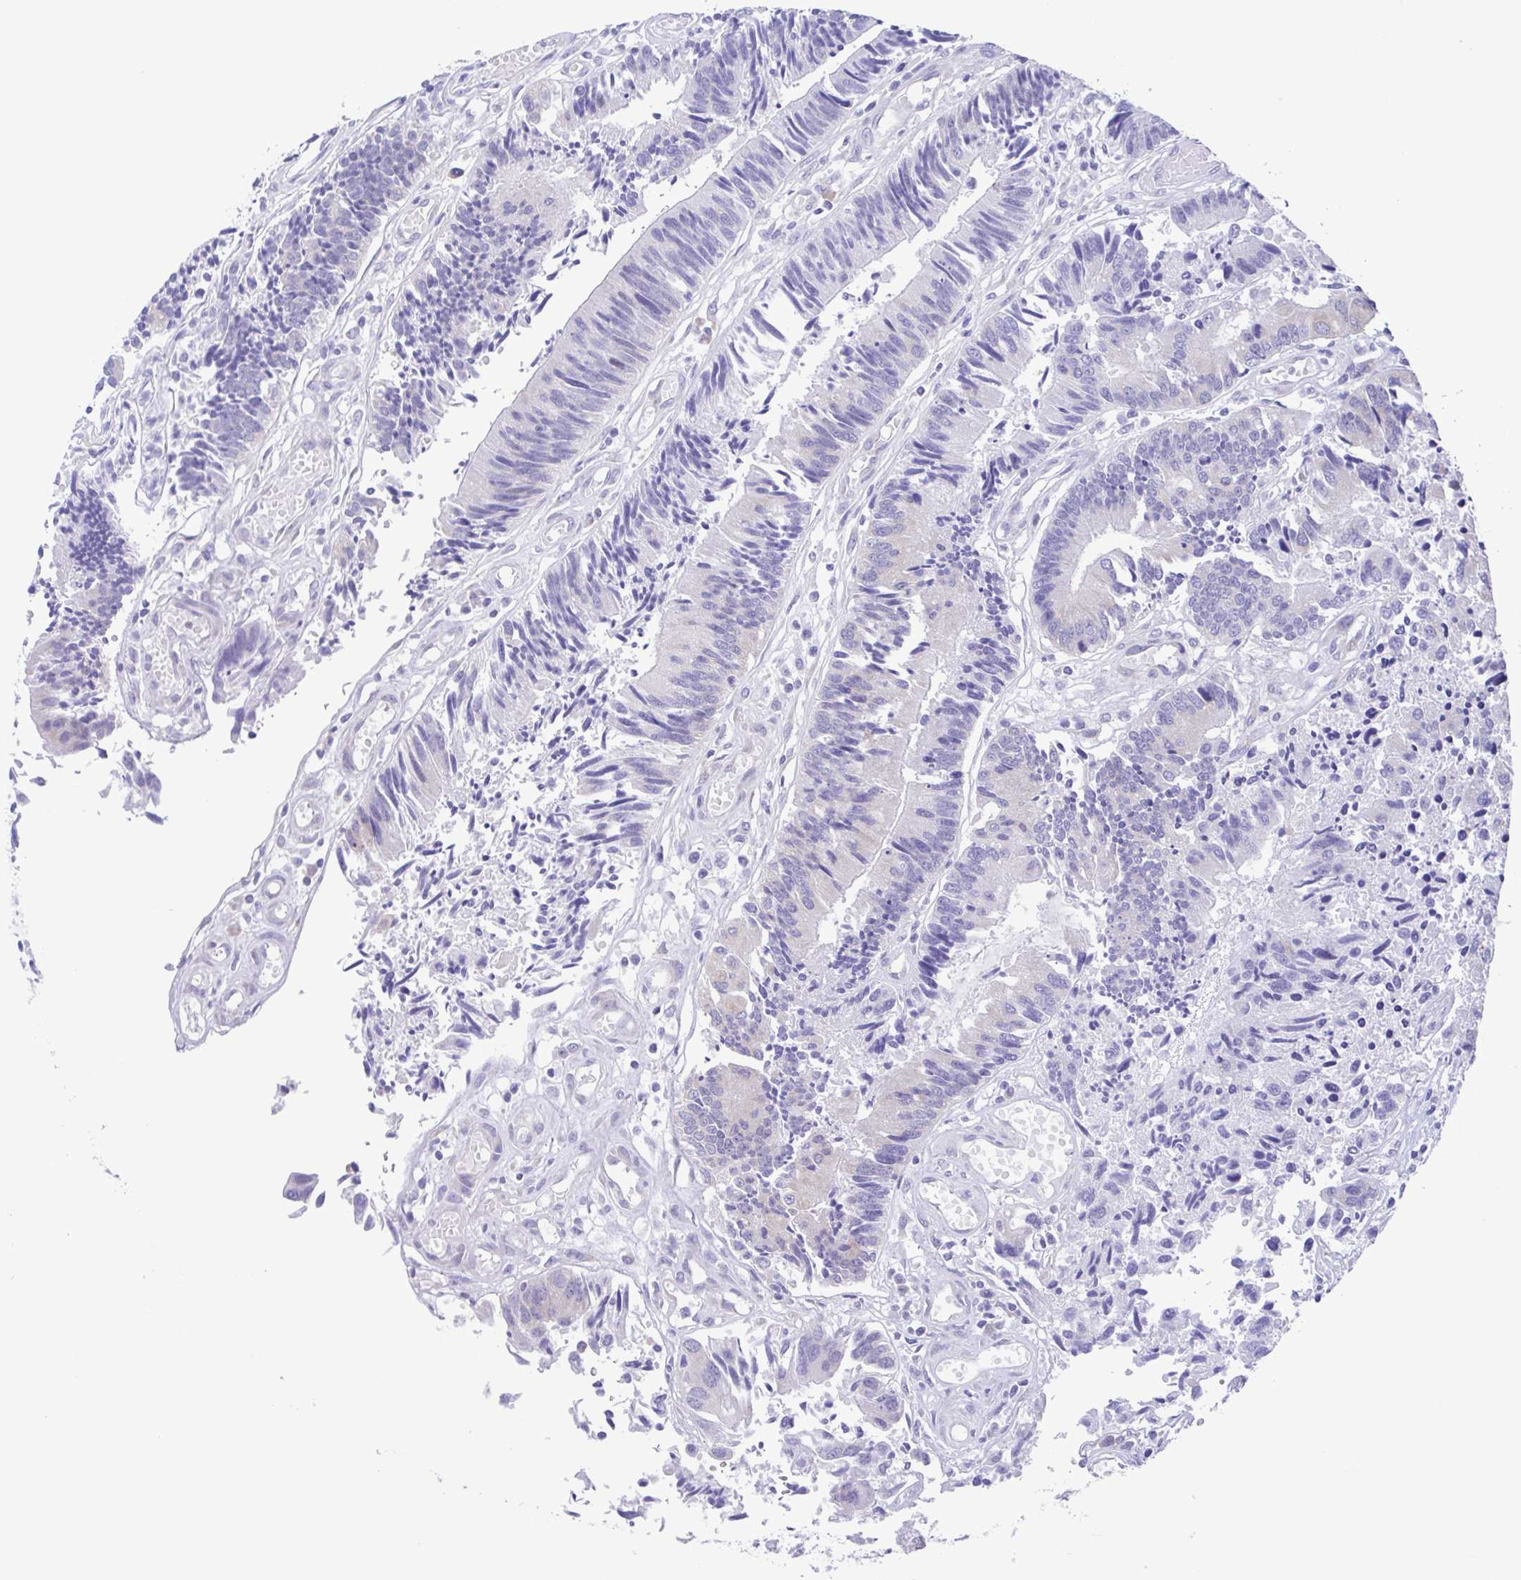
{"staining": {"intensity": "negative", "quantity": "none", "location": "none"}, "tissue": "colorectal cancer", "cell_type": "Tumor cells", "image_type": "cancer", "snomed": [{"axis": "morphology", "description": "Adenocarcinoma, NOS"}, {"axis": "topography", "description": "Colon"}], "caption": "An image of human colorectal adenocarcinoma is negative for staining in tumor cells.", "gene": "TNNI3", "patient": {"sex": "female", "age": 67}}